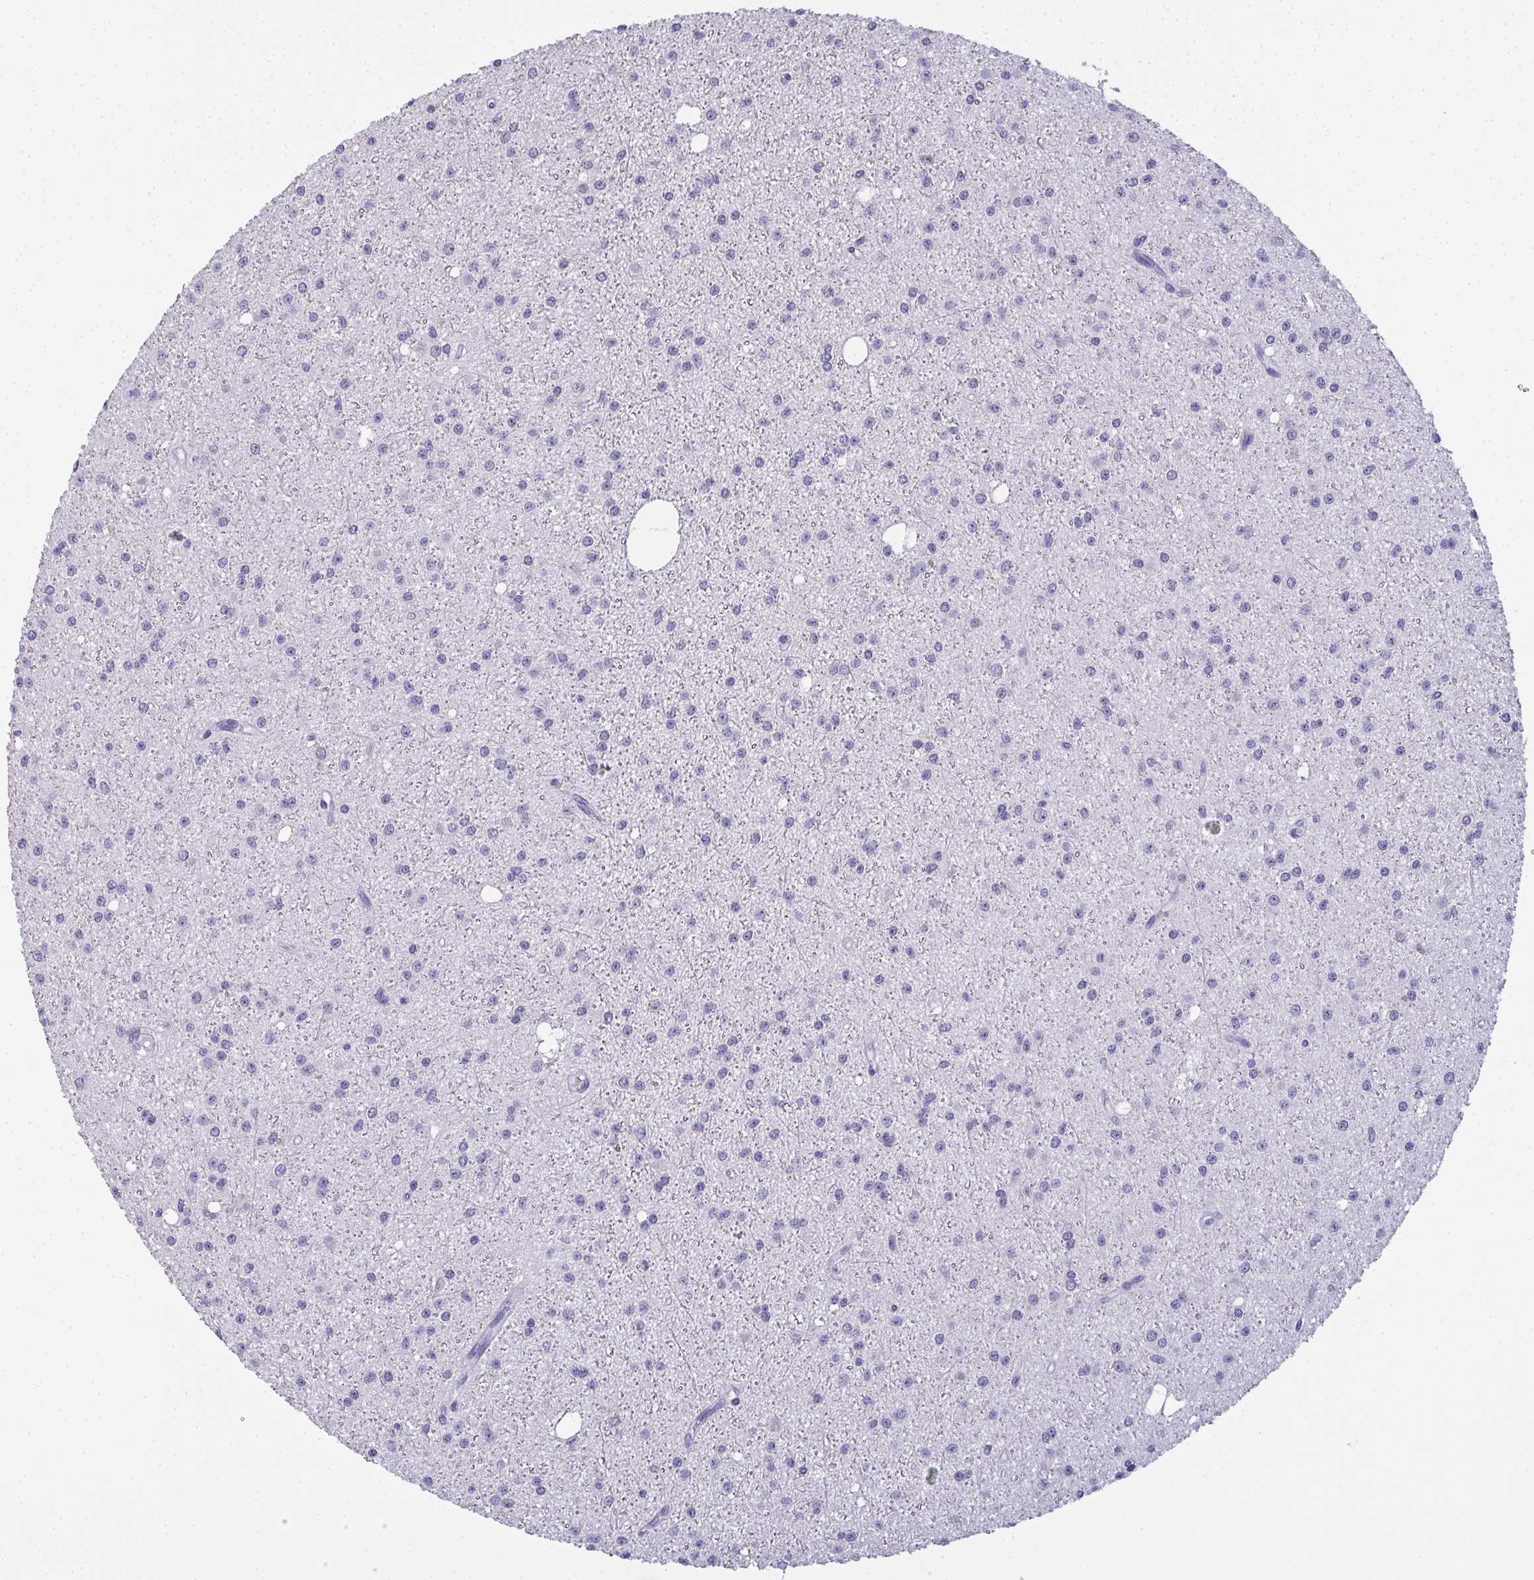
{"staining": {"intensity": "negative", "quantity": "none", "location": "none"}, "tissue": "glioma", "cell_type": "Tumor cells", "image_type": "cancer", "snomed": [{"axis": "morphology", "description": "Glioma, malignant, Low grade"}, {"axis": "topography", "description": "Brain"}], "caption": "Immunohistochemistry image of neoplastic tissue: human glioma stained with DAB (3,3'-diaminobenzidine) exhibits no significant protein staining in tumor cells.", "gene": "SLC36A2", "patient": {"sex": "male", "age": 27}}